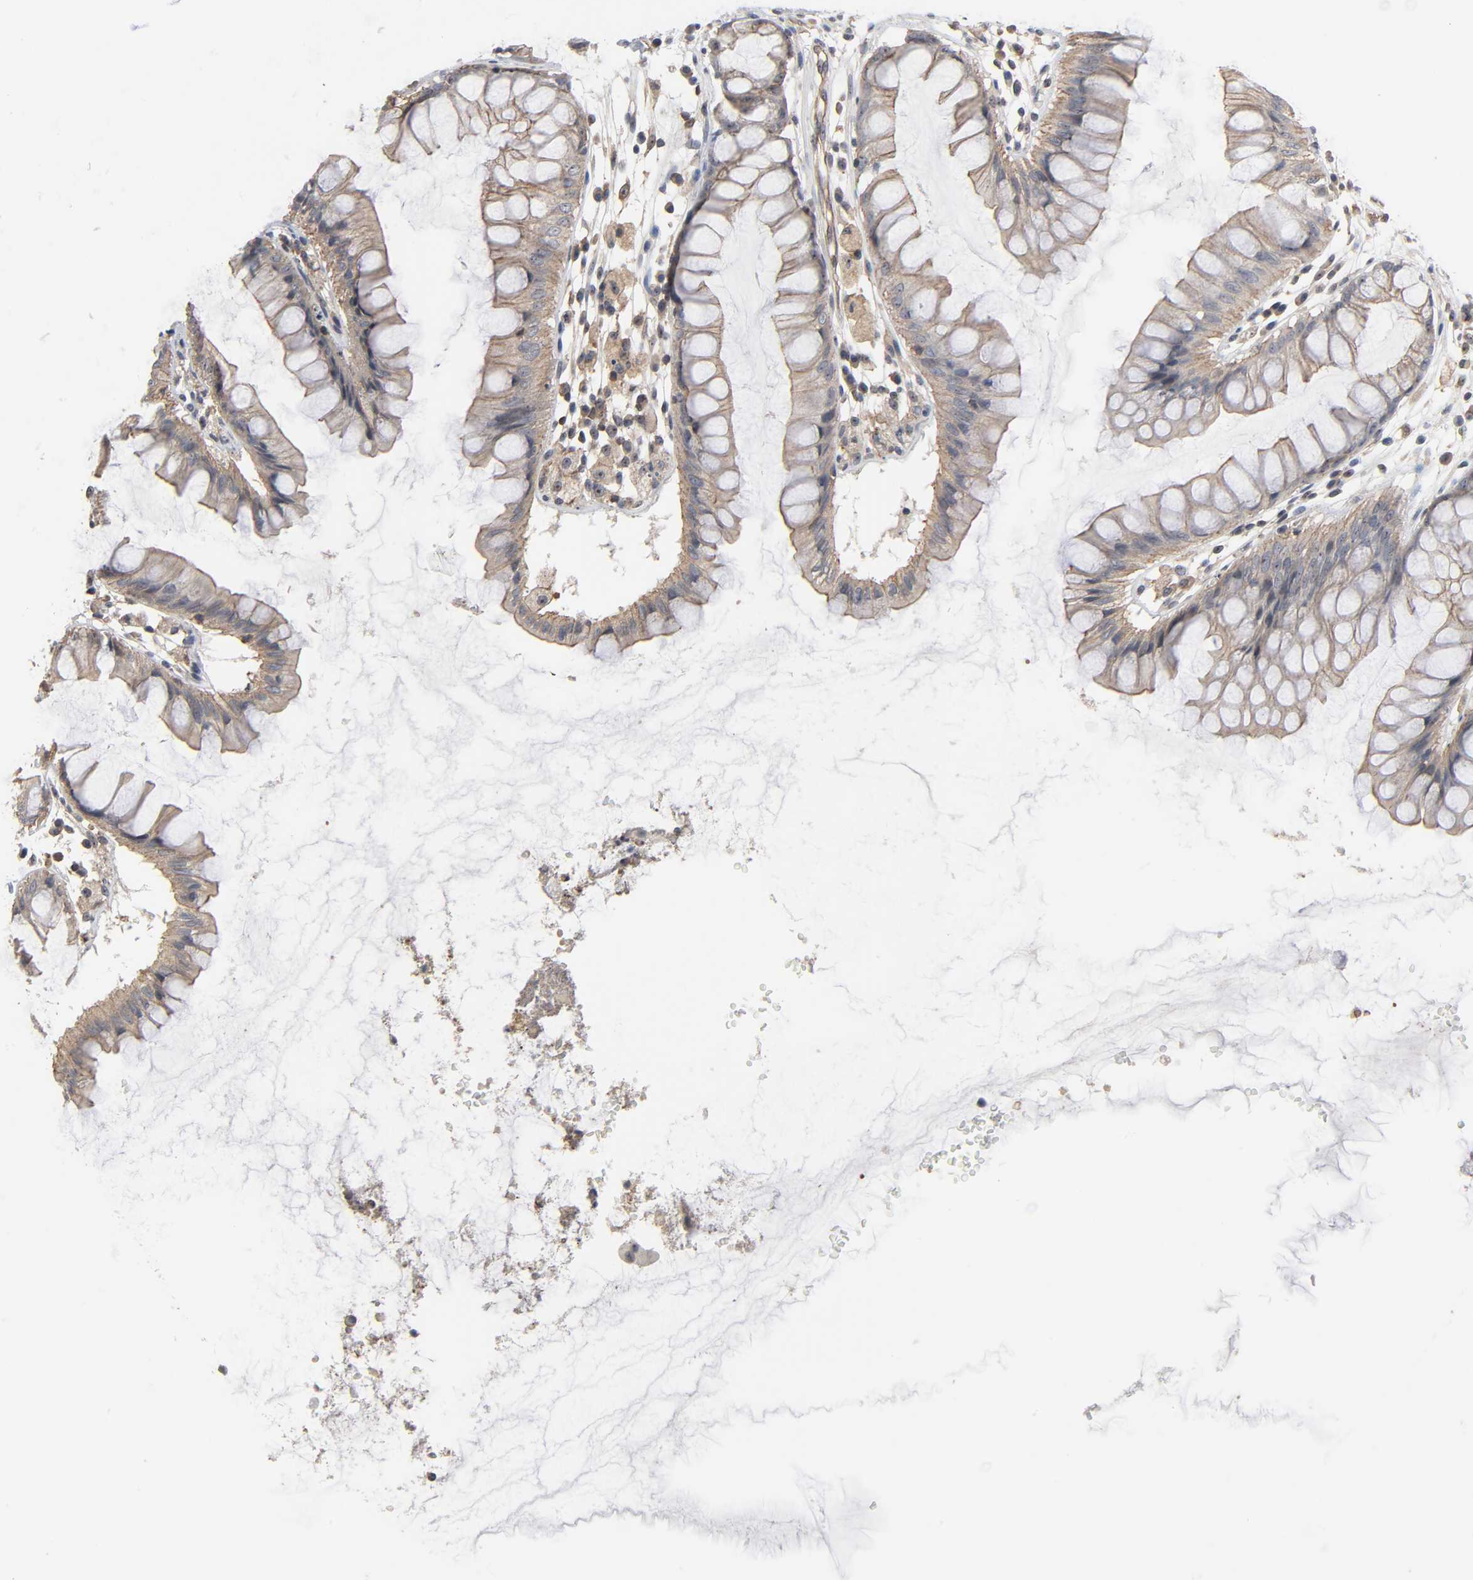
{"staining": {"intensity": "weak", "quantity": ">75%", "location": "cytoplasmic/membranous"}, "tissue": "rectum", "cell_type": "Glandular cells", "image_type": "normal", "snomed": [{"axis": "morphology", "description": "Normal tissue, NOS"}, {"axis": "morphology", "description": "Adenocarcinoma, NOS"}, {"axis": "topography", "description": "Rectum"}], "caption": "Protein analysis of unremarkable rectum displays weak cytoplasmic/membranous expression in about >75% of glandular cells.", "gene": "DDX10", "patient": {"sex": "female", "age": 65}}